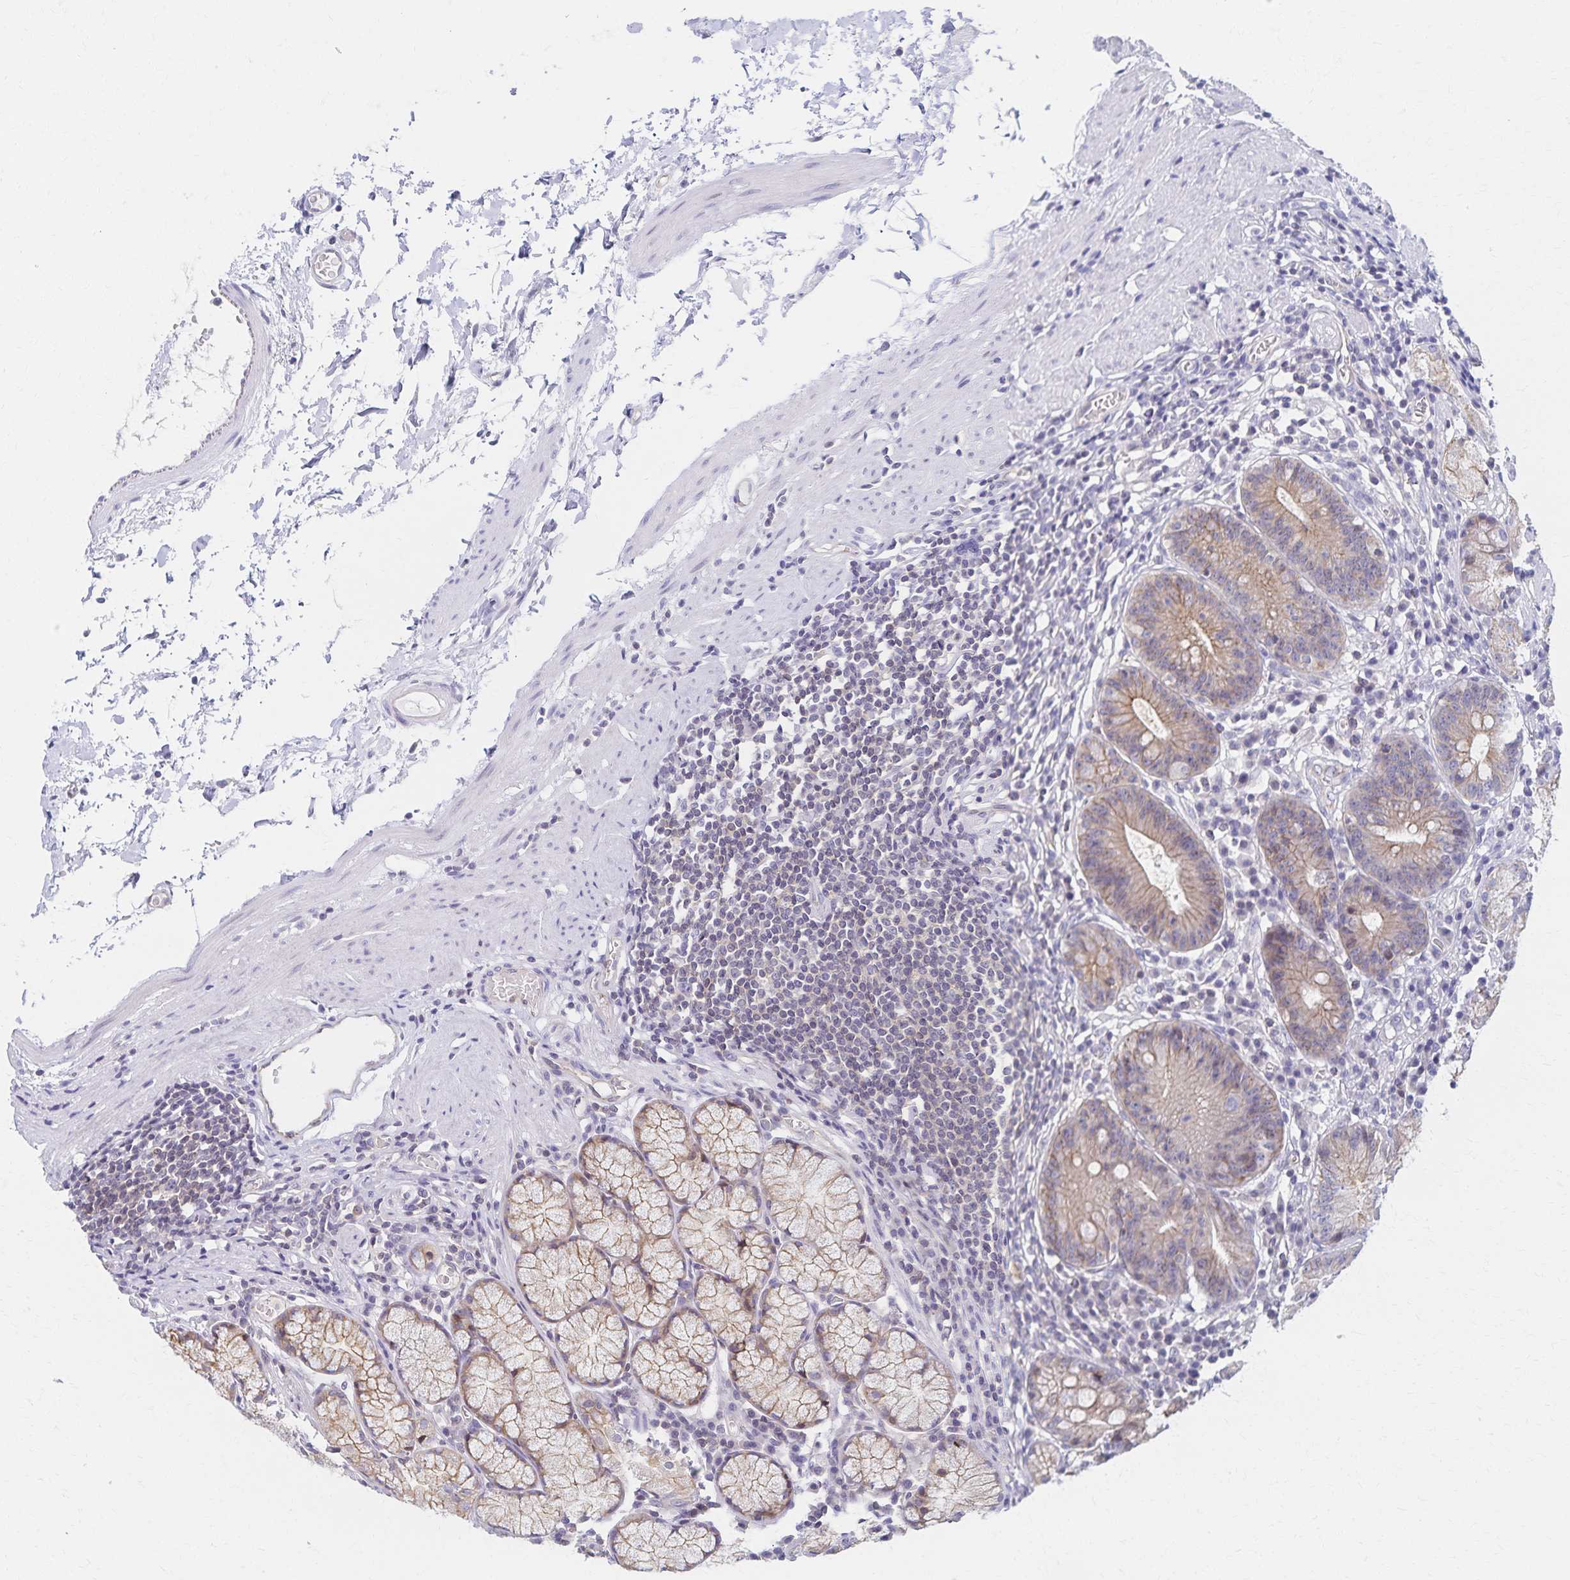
{"staining": {"intensity": "weak", "quantity": "25%-75%", "location": "cytoplasmic/membranous"}, "tissue": "stomach", "cell_type": "Glandular cells", "image_type": "normal", "snomed": [{"axis": "morphology", "description": "Normal tissue, NOS"}, {"axis": "topography", "description": "Stomach"}], "caption": "Stomach stained with DAB immunohistochemistry (IHC) demonstrates low levels of weak cytoplasmic/membranous staining in approximately 25%-75% of glandular cells.", "gene": "RAB9B", "patient": {"sex": "male", "age": 55}}